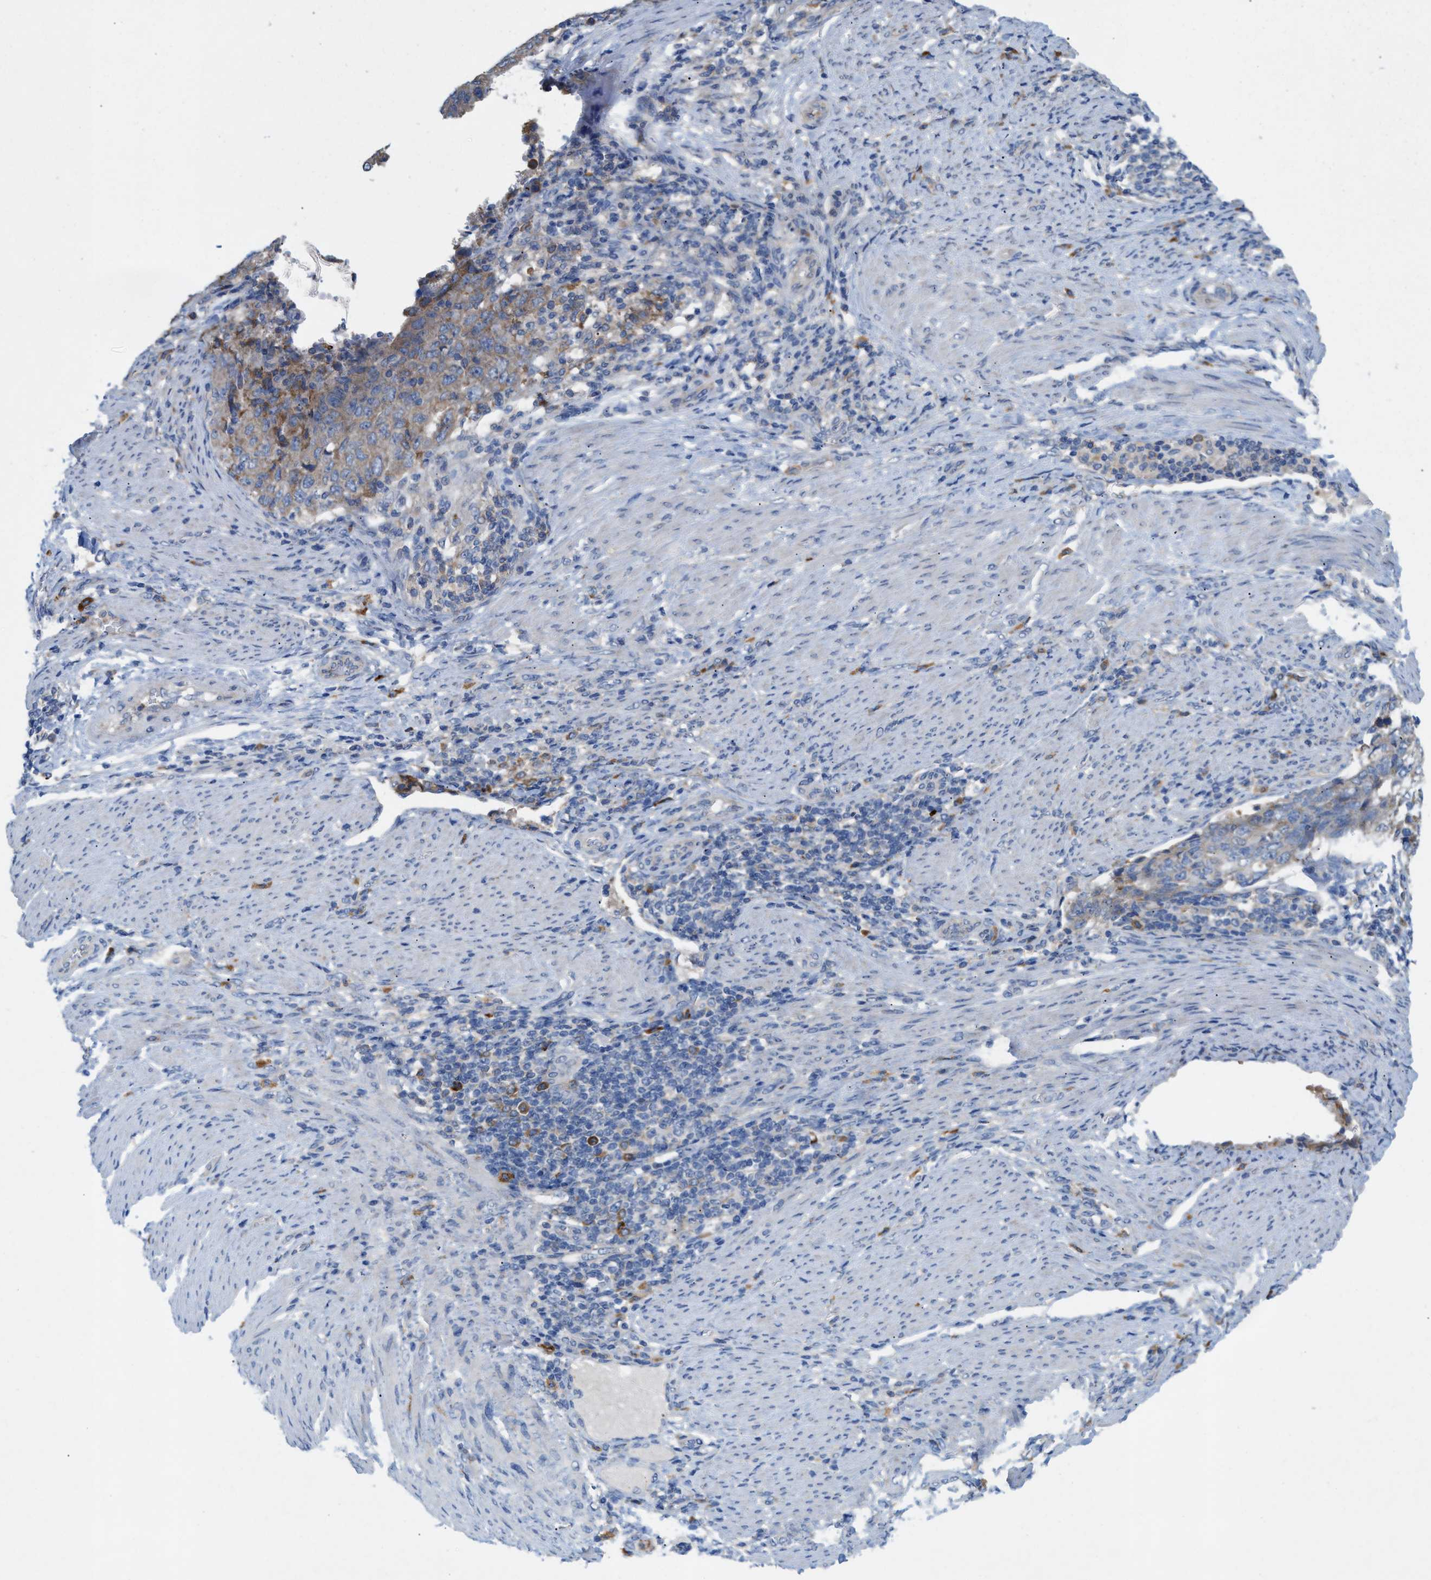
{"staining": {"intensity": "weak", "quantity": "<25%", "location": "cytoplasmic/membranous"}, "tissue": "endometrial cancer", "cell_type": "Tumor cells", "image_type": "cancer", "snomed": [{"axis": "morphology", "description": "Adenocarcinoma, NOS"}, {"axis": "topography", "description": "Endometrium"}], "caption": "Tumor cells show no significant protein expression in endometrial cancer.", "gene": "DYNC2I1", "patient": {"sex": "female", "age": 80}}